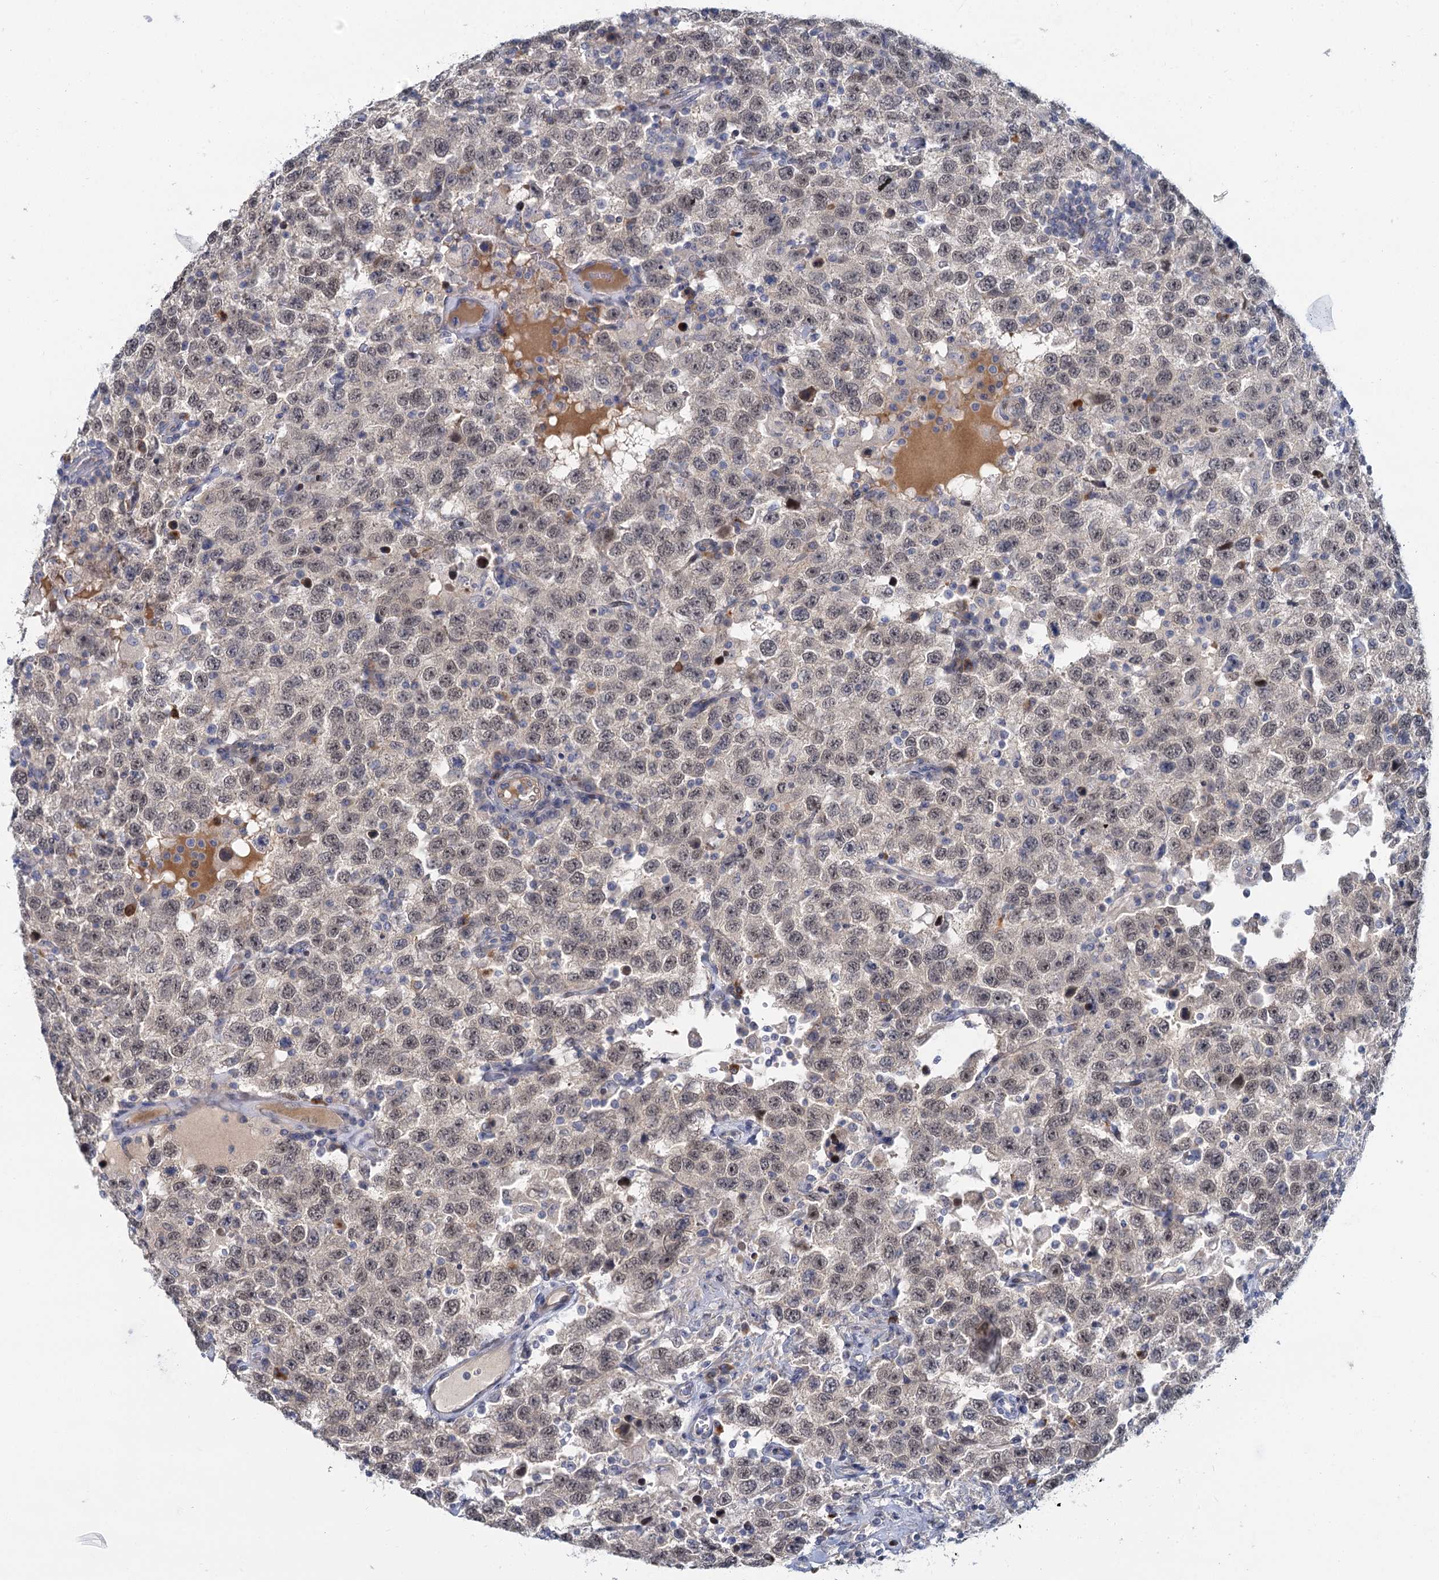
{"staining": {"intensity": "weak", "quantity": "25%-75%", "location": "nuclear"}, "tissue": "testis cancer", "cell_type": "Tumor cells", "image_type": "cancer", "snomed": [{"axis": "morphology", "description": "Seminoma, NOS"}, {"axis": "topography", "description": "Testis"}], "caption": "A brown stain highlights weak nuclear staining of a protein in testis cancer (seminoma) tumor cells. The protein is stained brown, and the nuclei are stained in blue (DAB (3,3'-diaminobenzidine) IHC with brightfield microscopy, high magnification).", "gene": "ACRBP", "patient": {"sex": "male", "age": 41}}